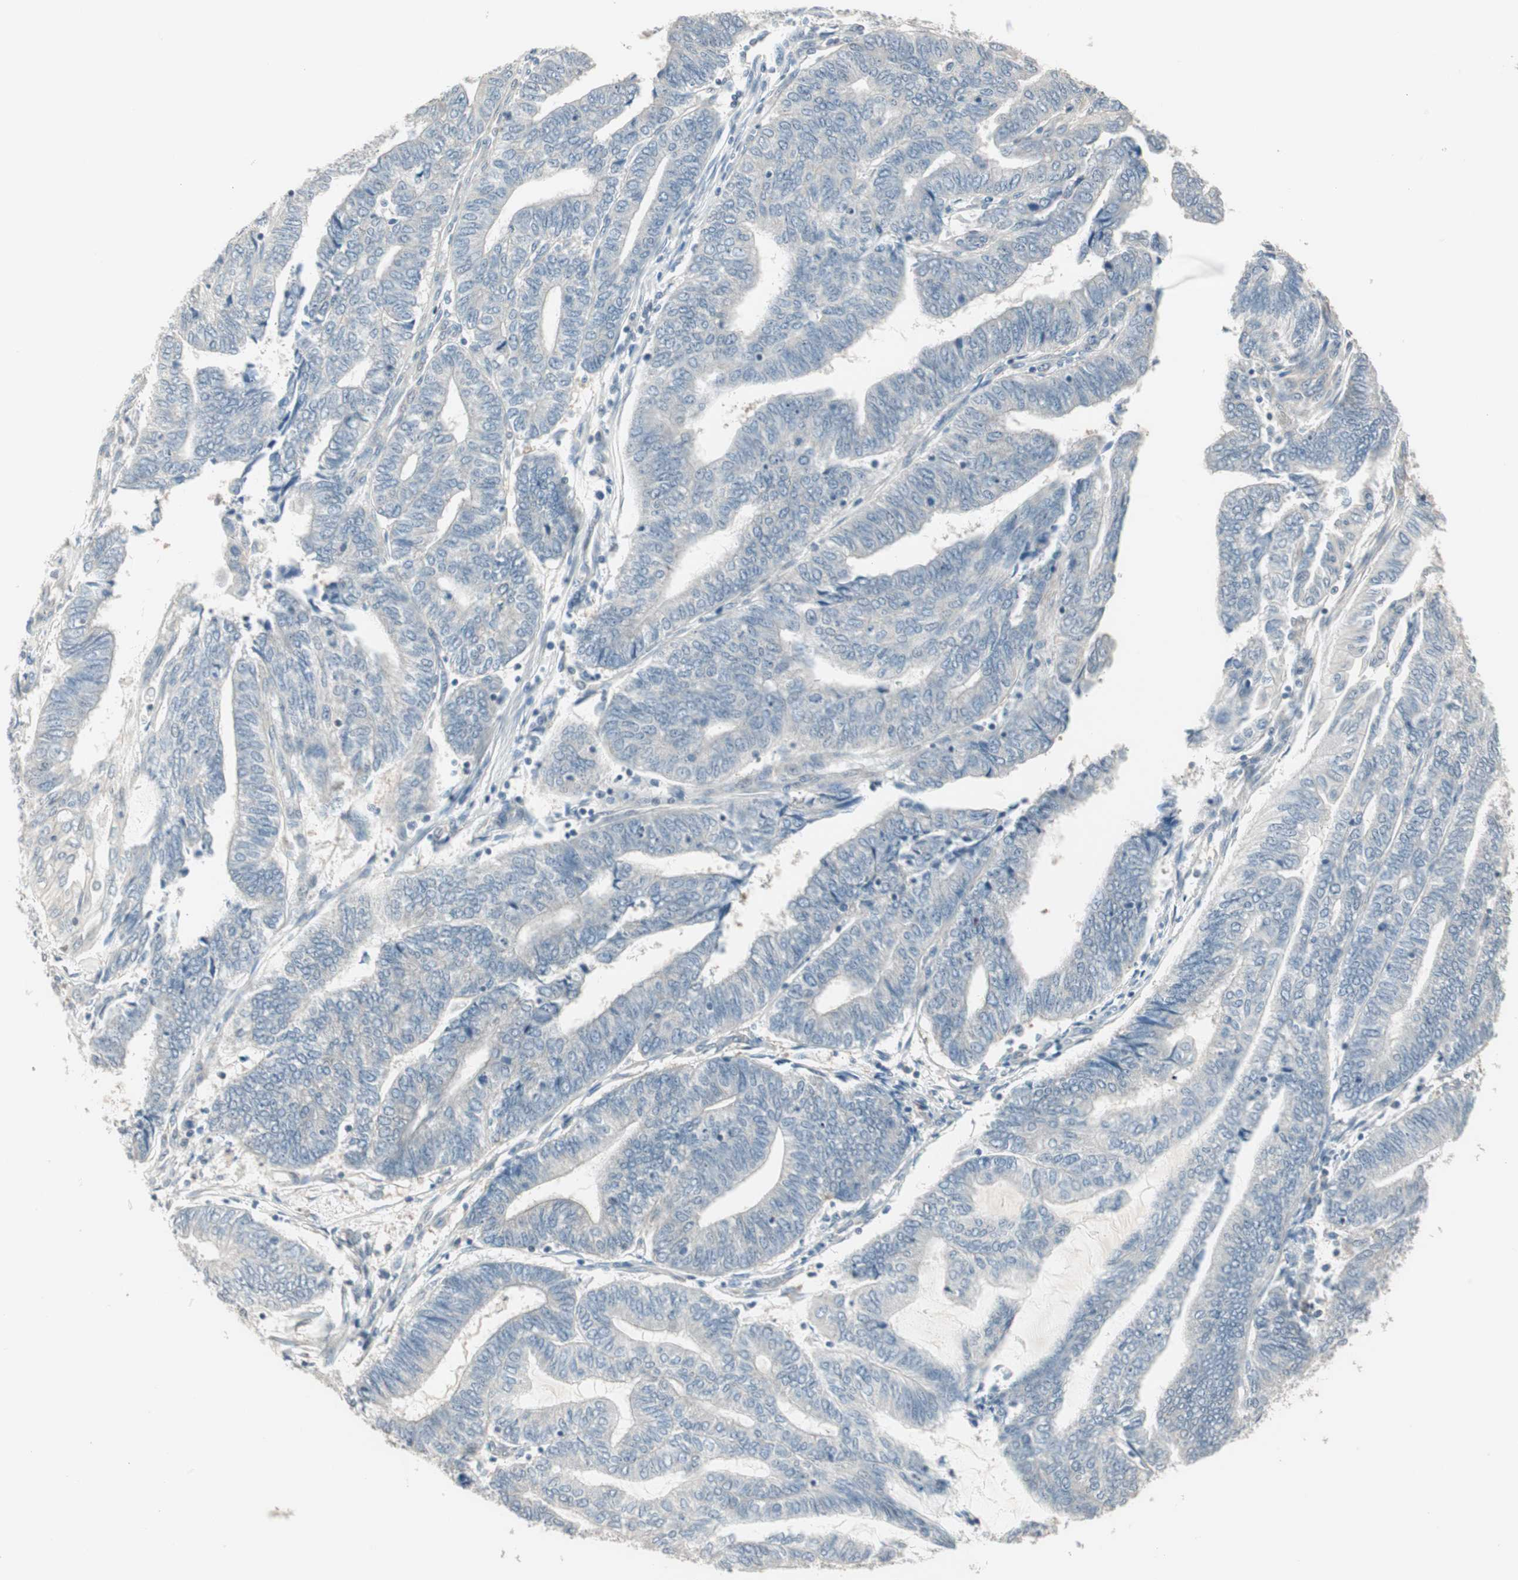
{"staining": {"intensity": "negative", "quantity": "none", "location": "none"}, "tissue": "endometrial cancer", "cell_type": "Tumor cells", "image_type": "cancer", "snomed": [{"axis": "morphology", "description": "Adenocarcinoma, NOS"}, {"axis": "topography", "description": "Uterus"}, {"axis": "topography", "description": "Endometrium"}], "caption": "This is a image of immunohistochemistry staining of endometrial cancer, which shows no expression in tumor cells.", "gene": "PDZK1", "patient": {"sex": "female", "age": 70}}